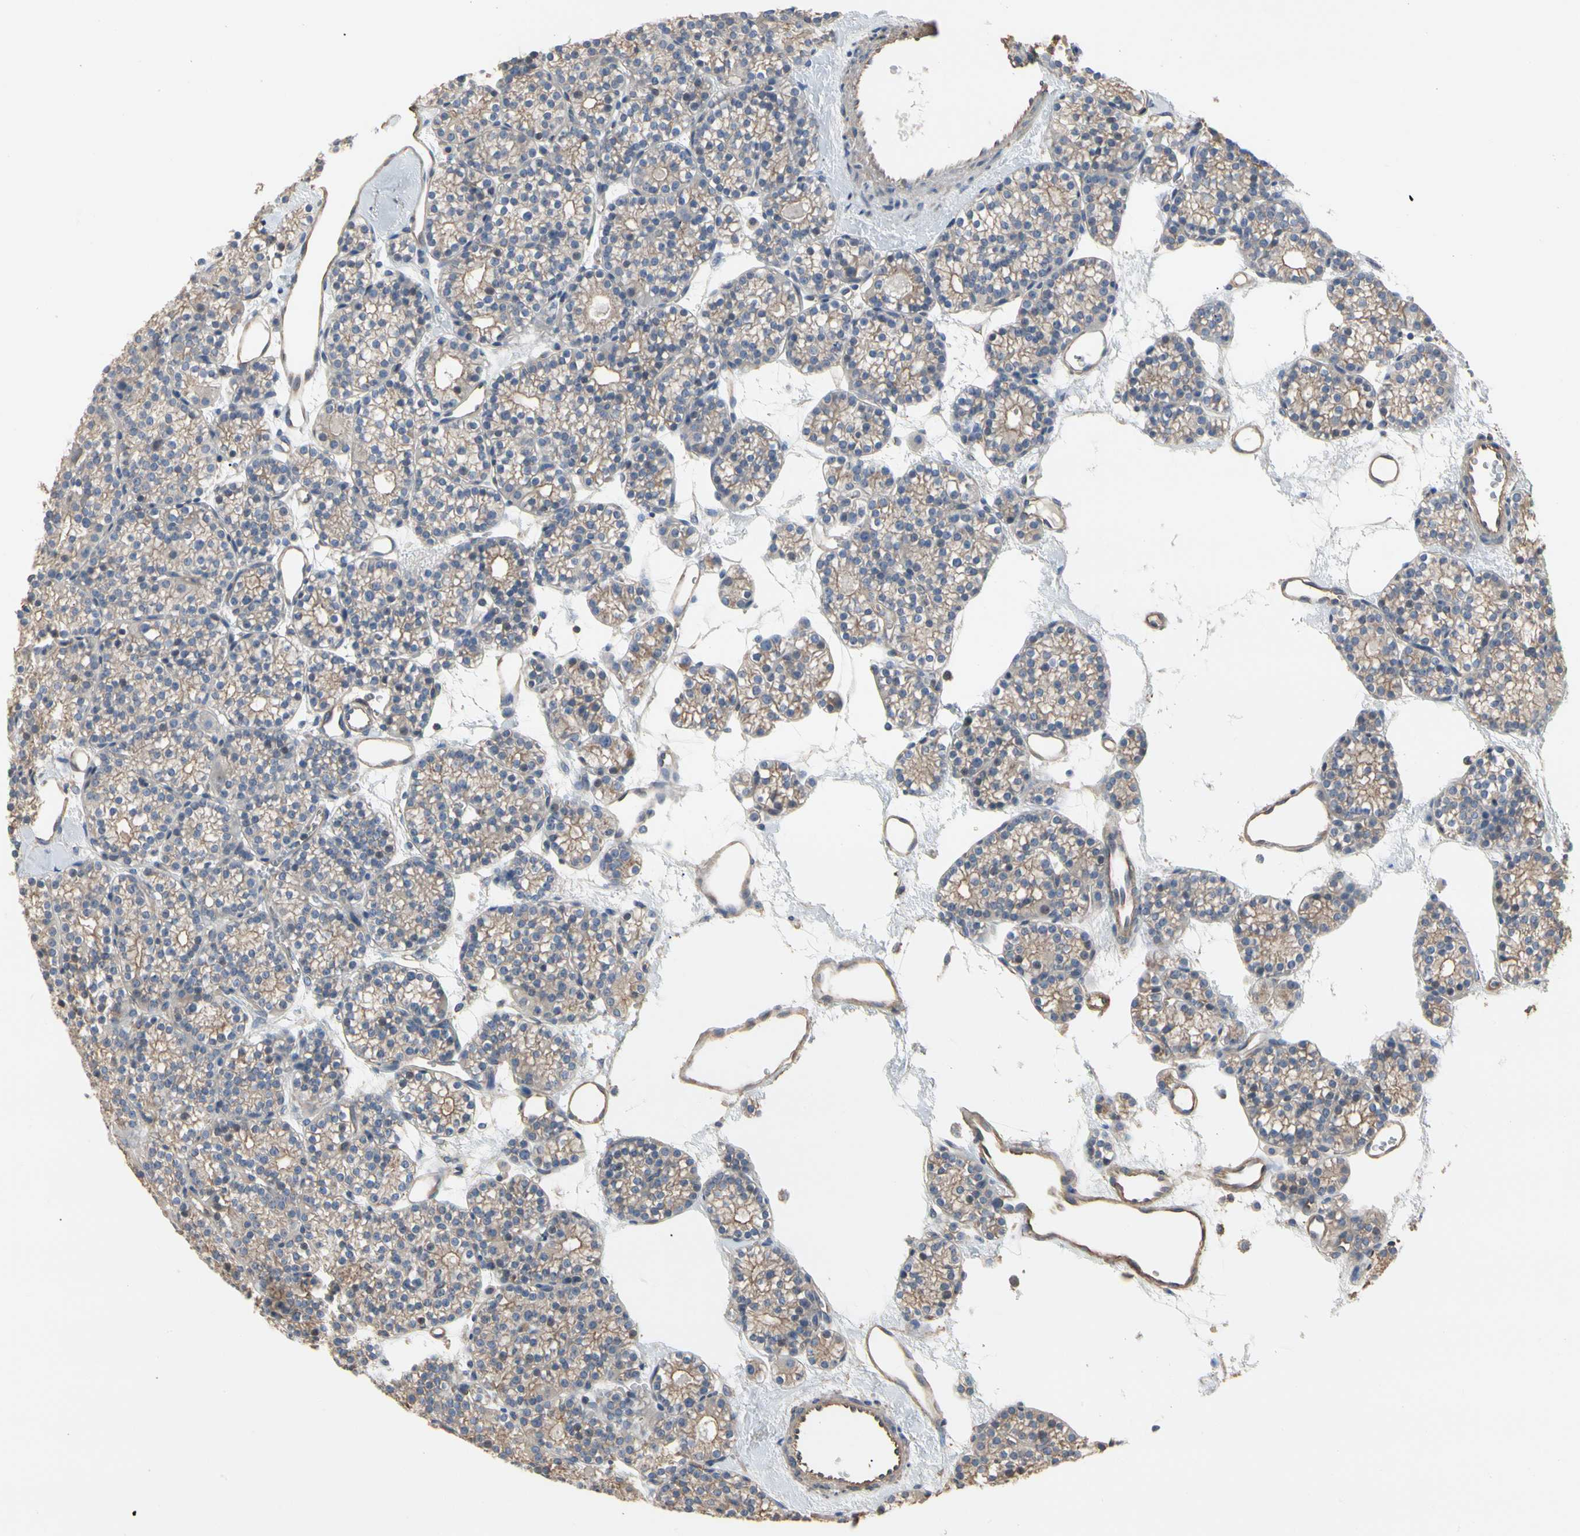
{"staining": {"intensity": "weak", "quantity": ">75%", "location": "cytoplasmic/membranous"}, "tissue": "parathyroid gland", "cell_type": "Glandular cells", "image_type": "normal", "snomed": [{"axis": "morphology", "description": "Normal tissue, NOS"}, {"axis": "topography", "description": "Parathyroid gland"}], "caption": "Immunohistochemistry staining of benign parathyroid gland, which shows low levels of weak cytoplasmic/membranous staining in approximately >75% of glandular cells indicating weak cytoplasmic/membranous protein expression. The staining was performed using DAB (brown) for protein detection and nuclei were counterstained in hematoxylin (blue).", "gene": "PDZK1", "patient": {"sex": "female", "age": 64}}